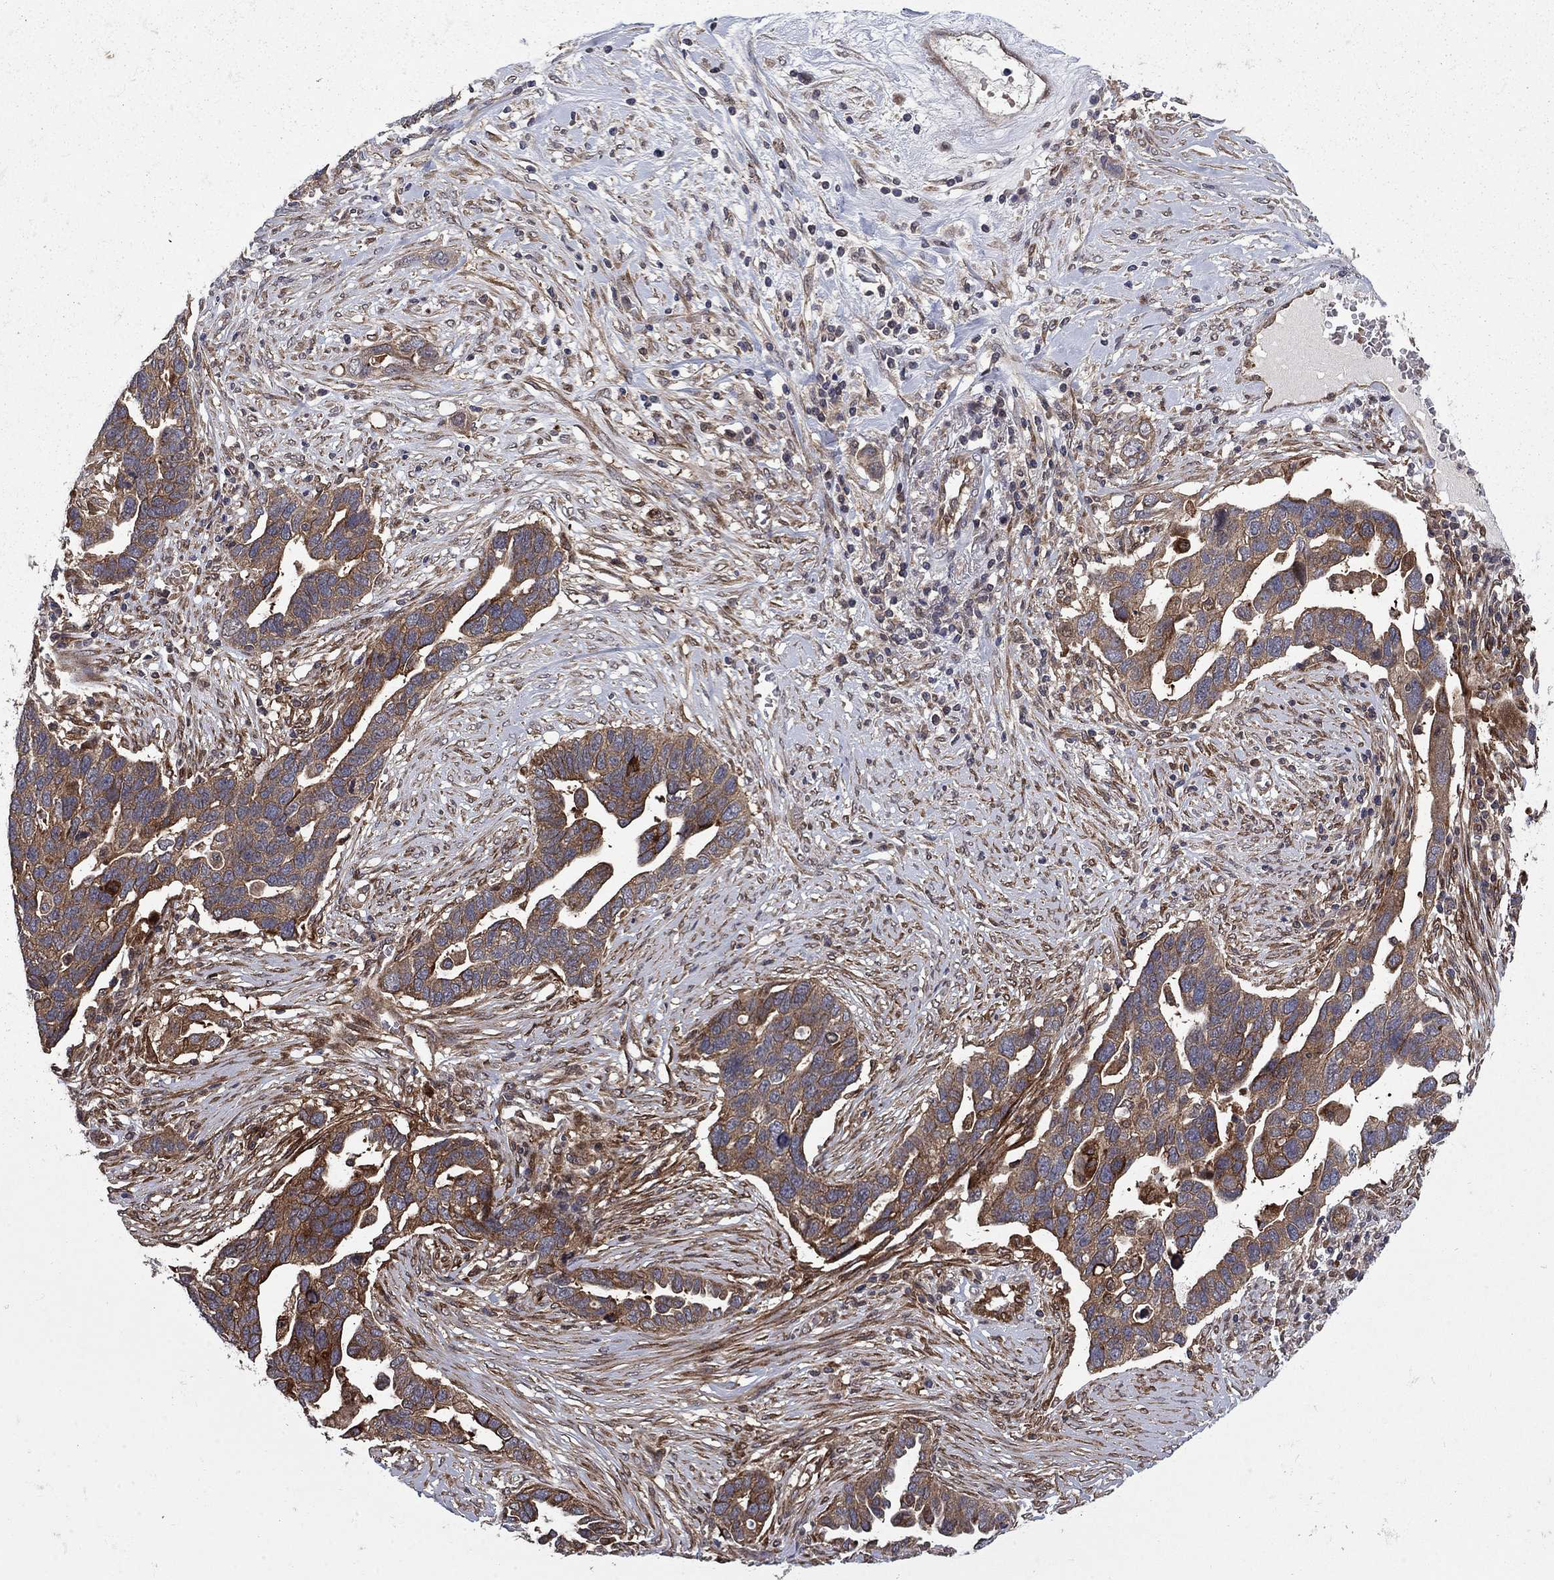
{"staining": {"intensity": "strong", "quantity": "25%-75%", "location": "cytoplasmic/membranous"}, "tissue": "ovarian cancer", "cell_type": "Tumor cells", "image_type": "cancer", "snomed": [{"axis": "morphology", "description": "Cystadenocarcinoma, serous, NOS"}, {"axis": "topography", "description": "Ovary"}], "caption": "Brown immunohistochemical staining in ovarian cancer reveals strong cytoplasmic/membranous expression in about 25%-75% of tumor cells. Nuclei are stained in blue.", "gene": "HDAC4", "patient": {"sex": "female", "age": 54}}